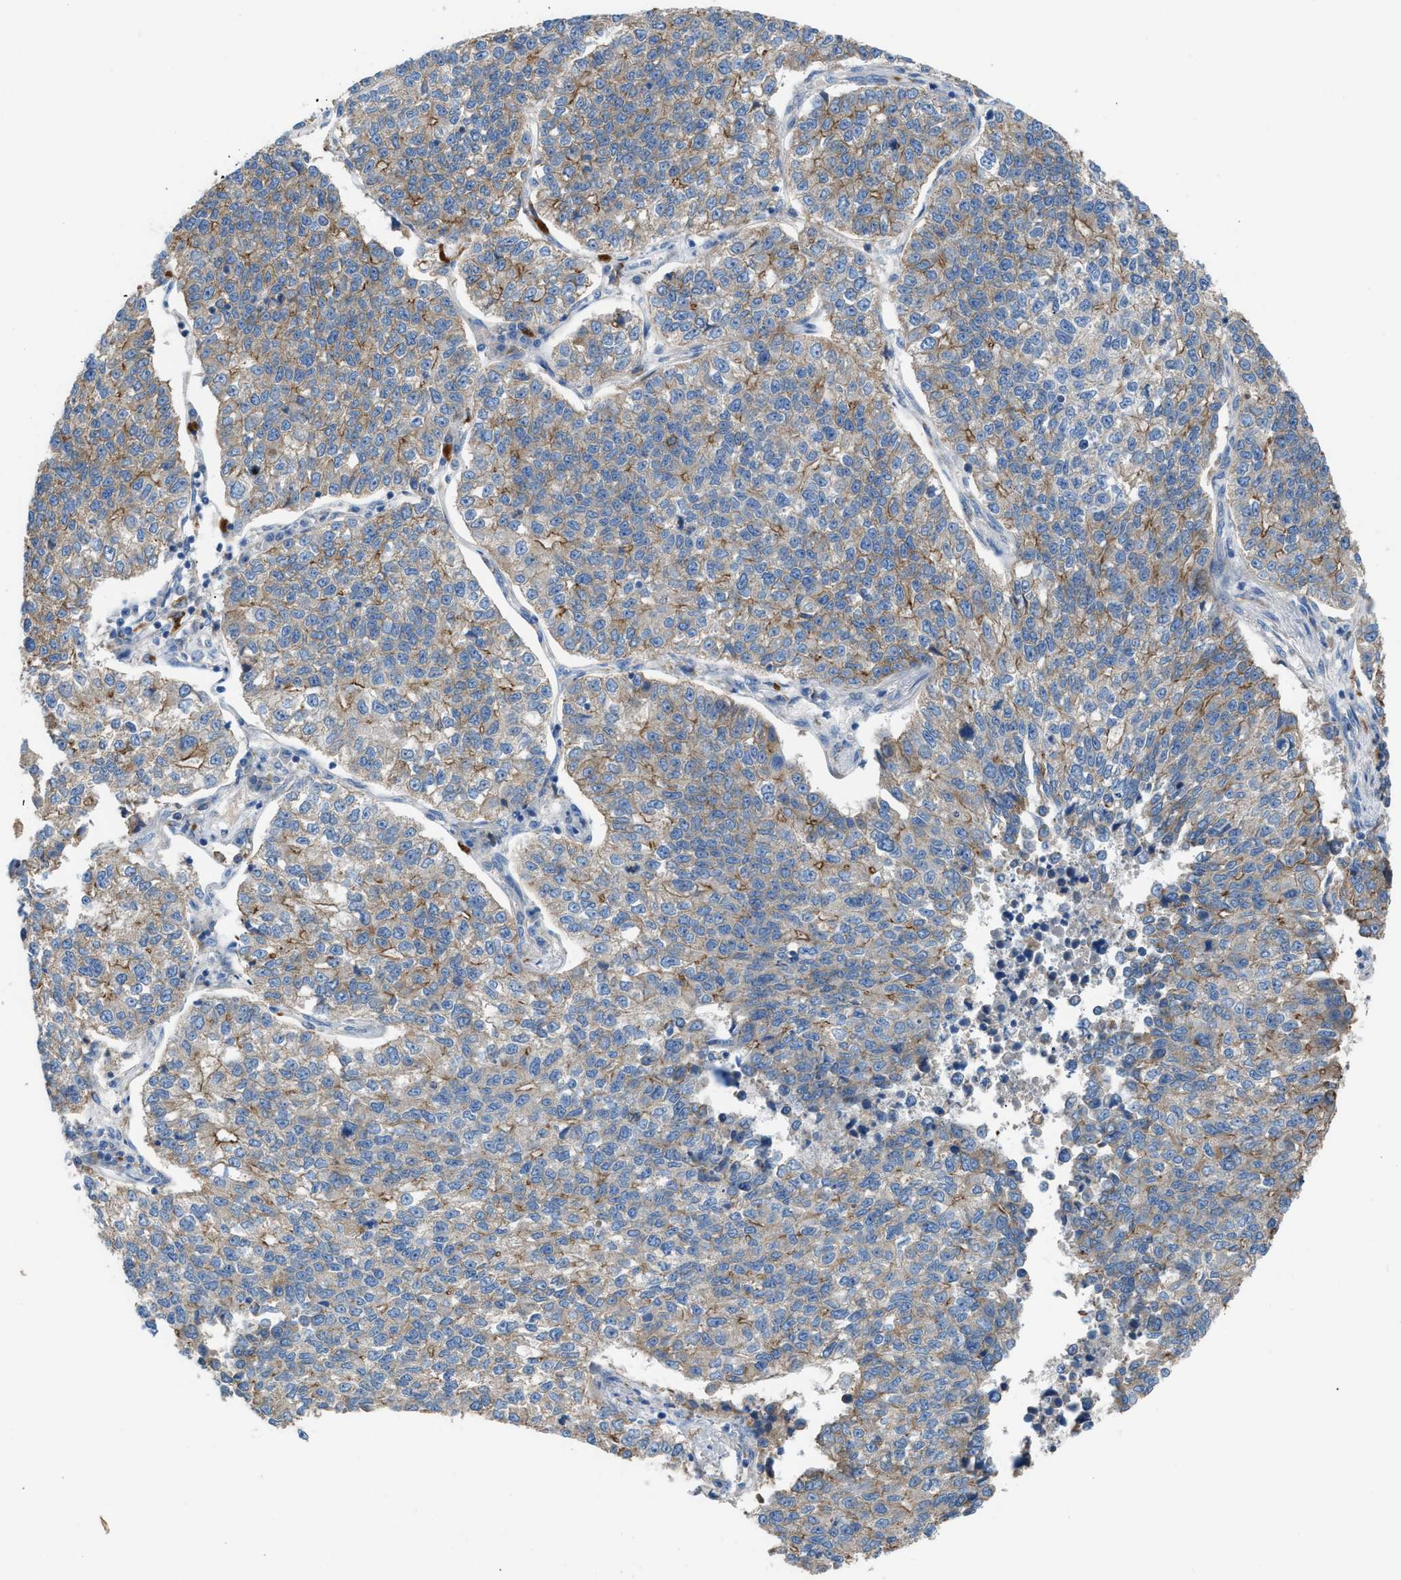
{"staining": {"intensity": "weak", "quantity": ">75%", "location": "cytoplasmic/membranous"}, "tissue": "lung cancer", "cell_type": "Tumor cells", "image_type": "cancer", "snomed": [{"axis": "morphology", "description": "Adenocarcinoma, NOS"}, {"axis": "topography", "description": "Lung"}], "caption": "Protein expression analysis of lung adenocarcinoma demonstrates weak cytoplasmic/membranous staining in about >75% of tumor cells.", "gene": "AOAH", "patient": {"sex": "male", "age": 49}}